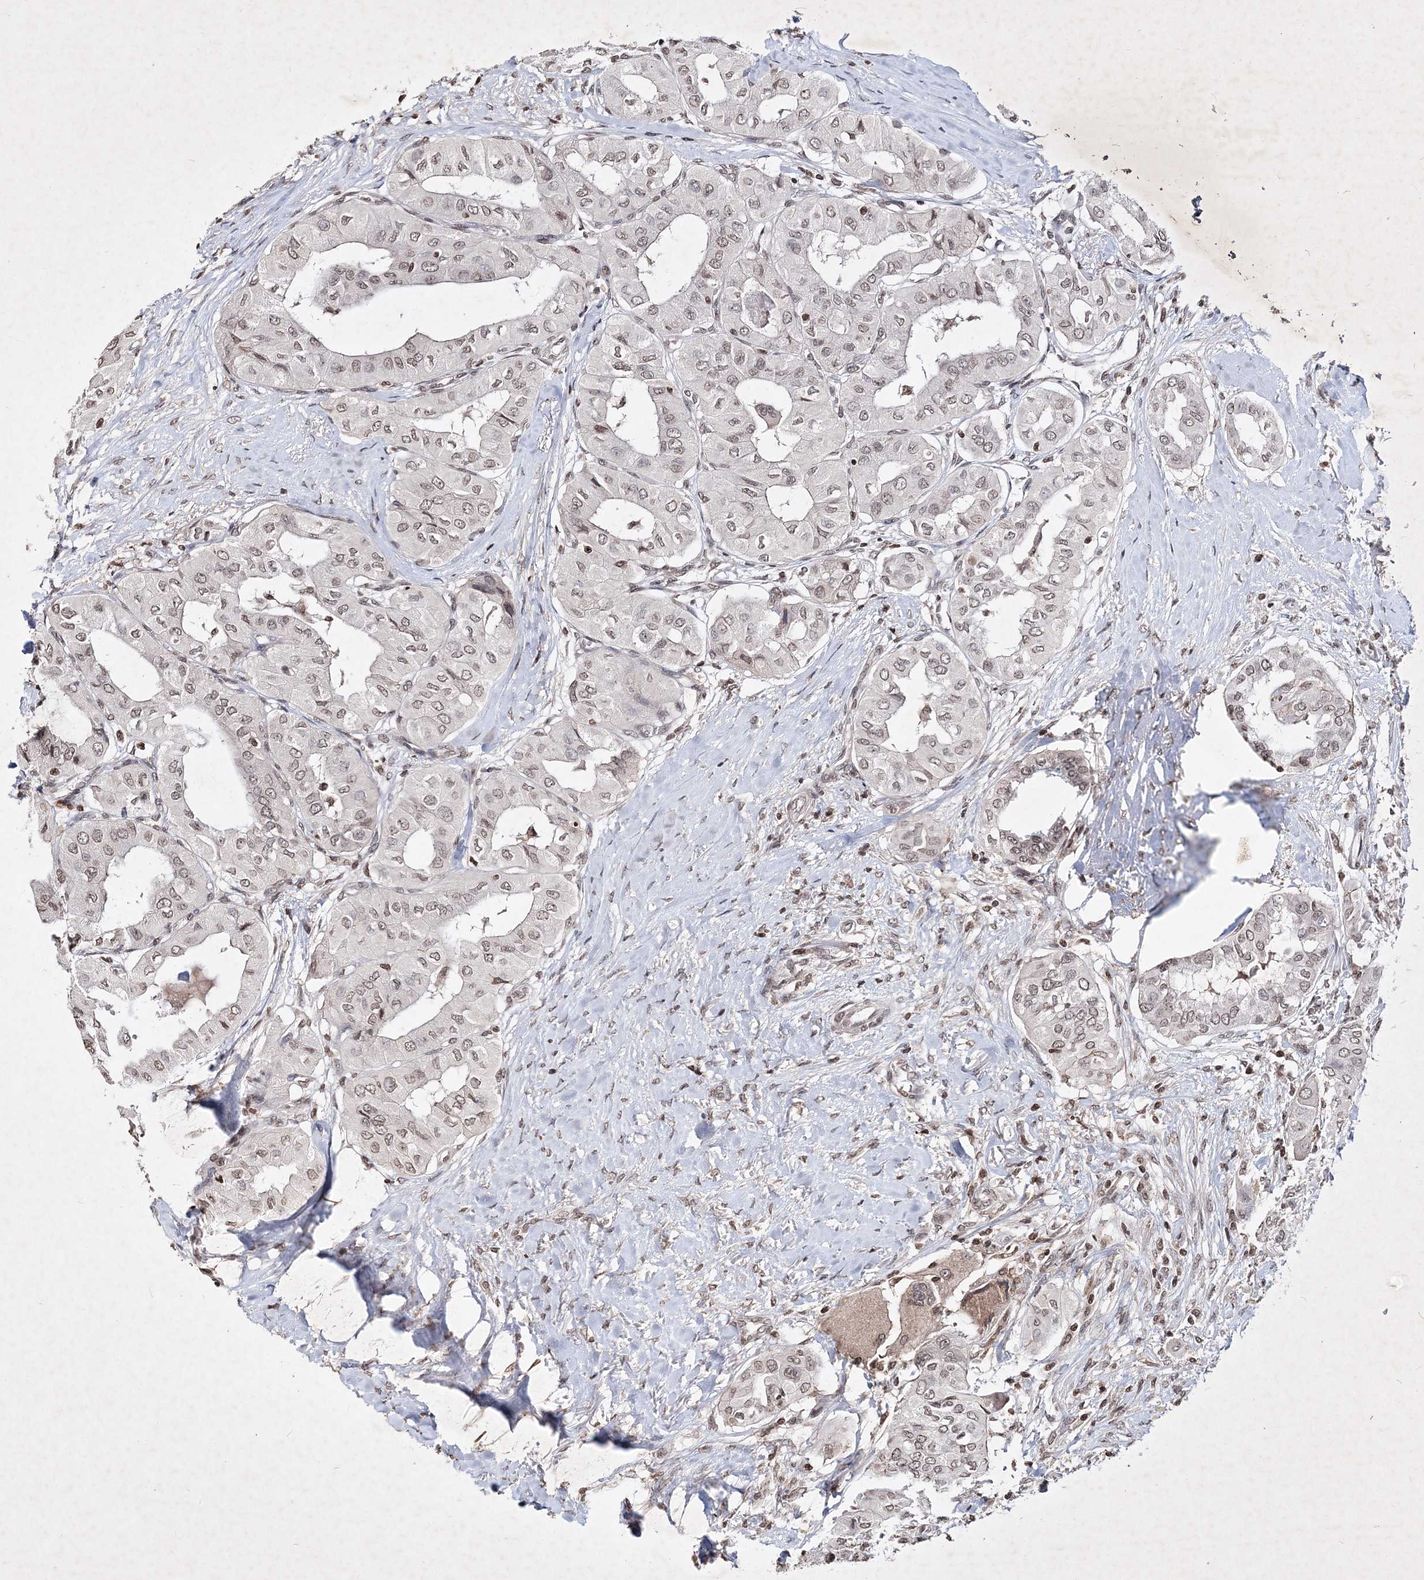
{"staining": {"intensity": "weak", "quantity": ">75%", "location": "nuclear"}, "tissue": "thyroid cancer", "cell_type": "Tumor cells", "image_type": "cancer", "snomed": [{"axis": "morphology", "description": "Papillary adenocarcinoma, NOS"}, {"axis": "topography", "description": "Thyroid gland"}], "caption": "Brown immunohistochemical staining in human papillary adenocarcinoma (thyroid) demonstrates weak nuclear positivity in about >75% of tumor cells.", "gene": "SOWAHB", "patient": {"sex": "female", "age": 59}}